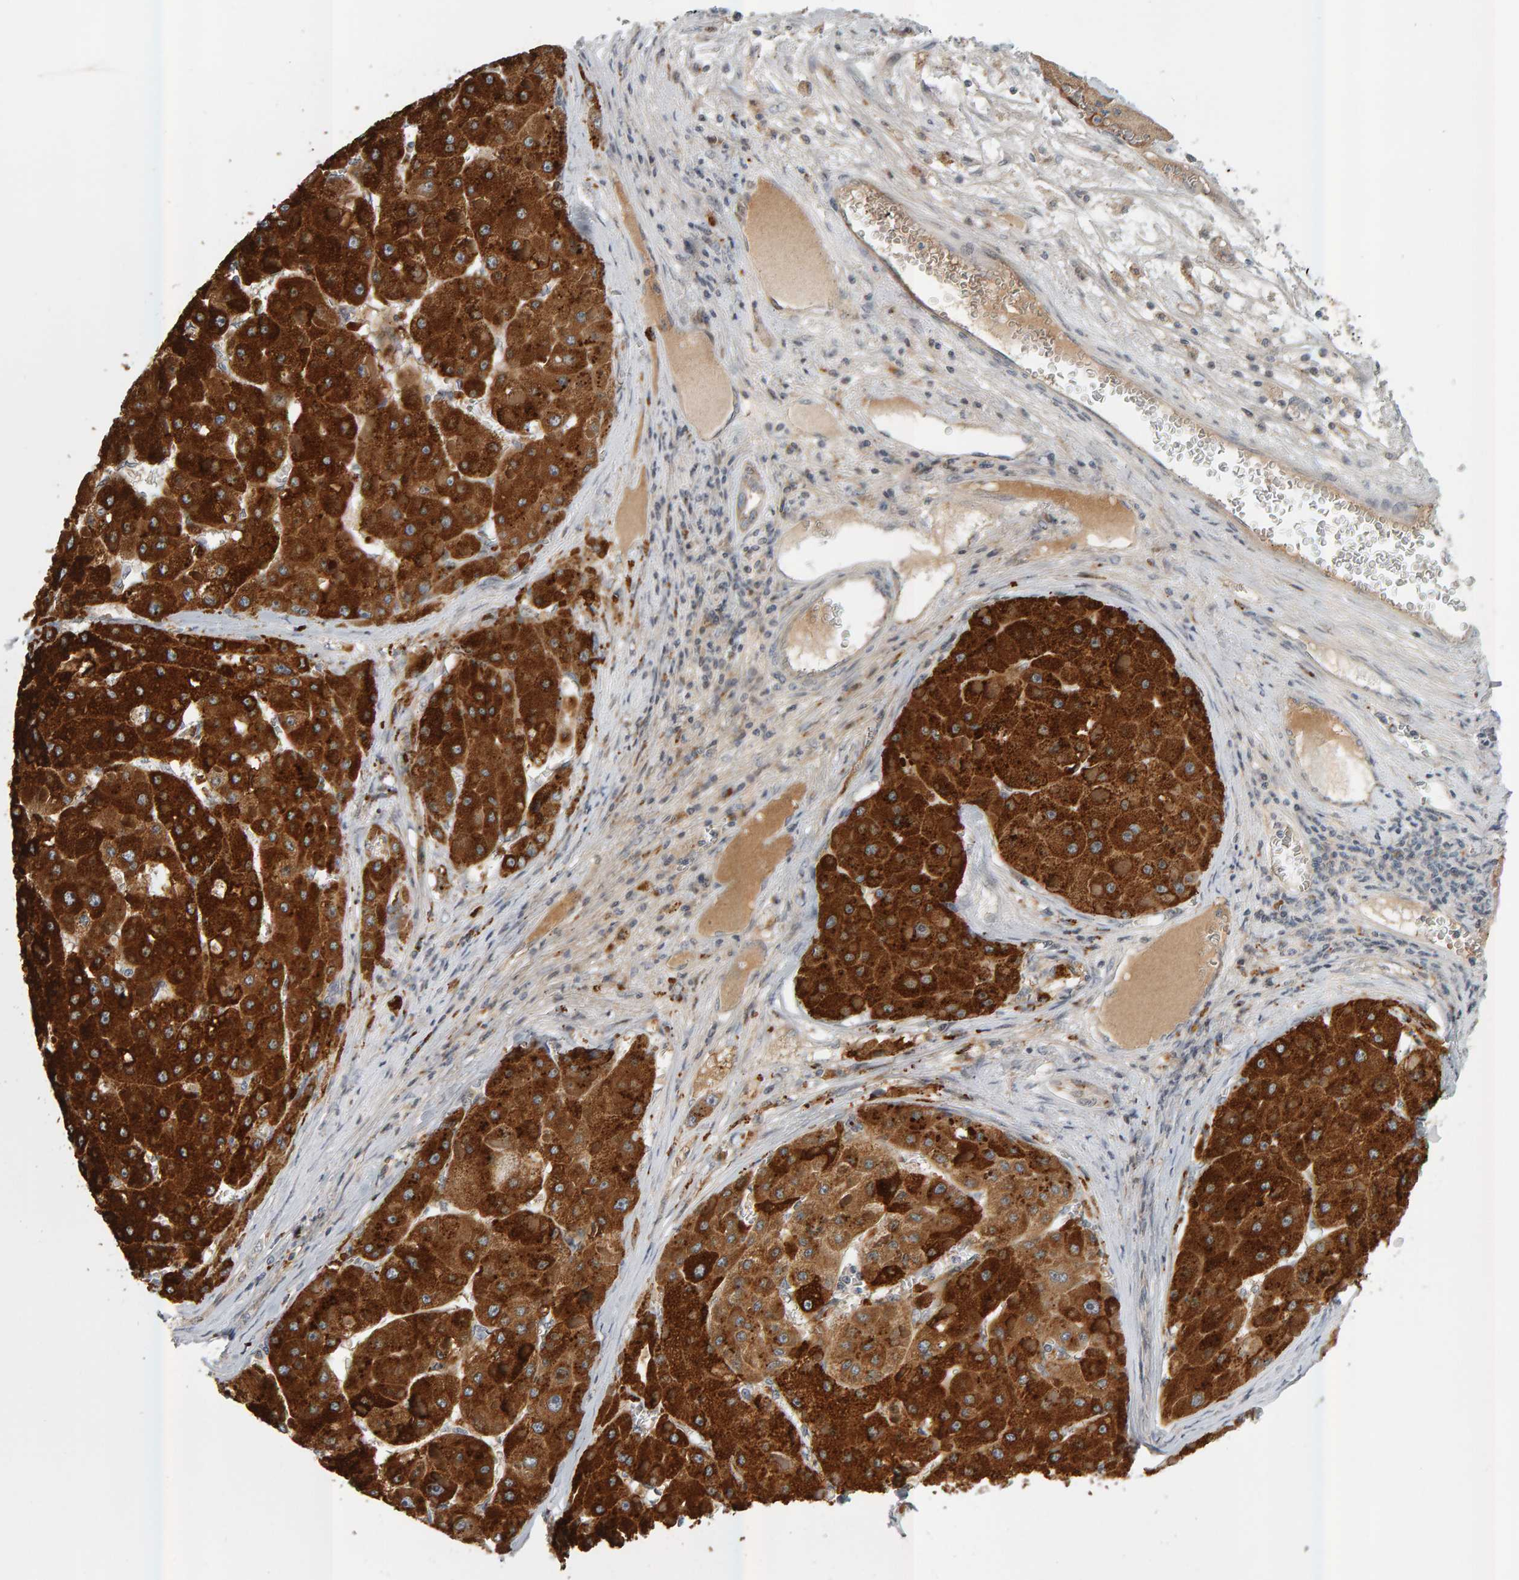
{"staining": {"intensity": "strong", "quantity": ">75%", "location": "cytoplasmic/membranous"}, "tissue": "liver cancer", "cell_type": "Tumor cells", "image_type": "cancer", "snomed": [{"axis": "morphology", "description": "Carcinoma, Hepatocellular, NOS"}, {"axis": "topography", "description": "Liver"}], "caption": "DAB (3,3'-diaminobenzidine) immunohistochemical staining of liver cancer (hepatocellular carcinoma) reveals strong cytoplasmic/membranous protein staining in about >75% of tumor cells. Nuclei are stained in blue.", "gene": "ZNF160", "patient": {"sex": "female", "age": 73}}